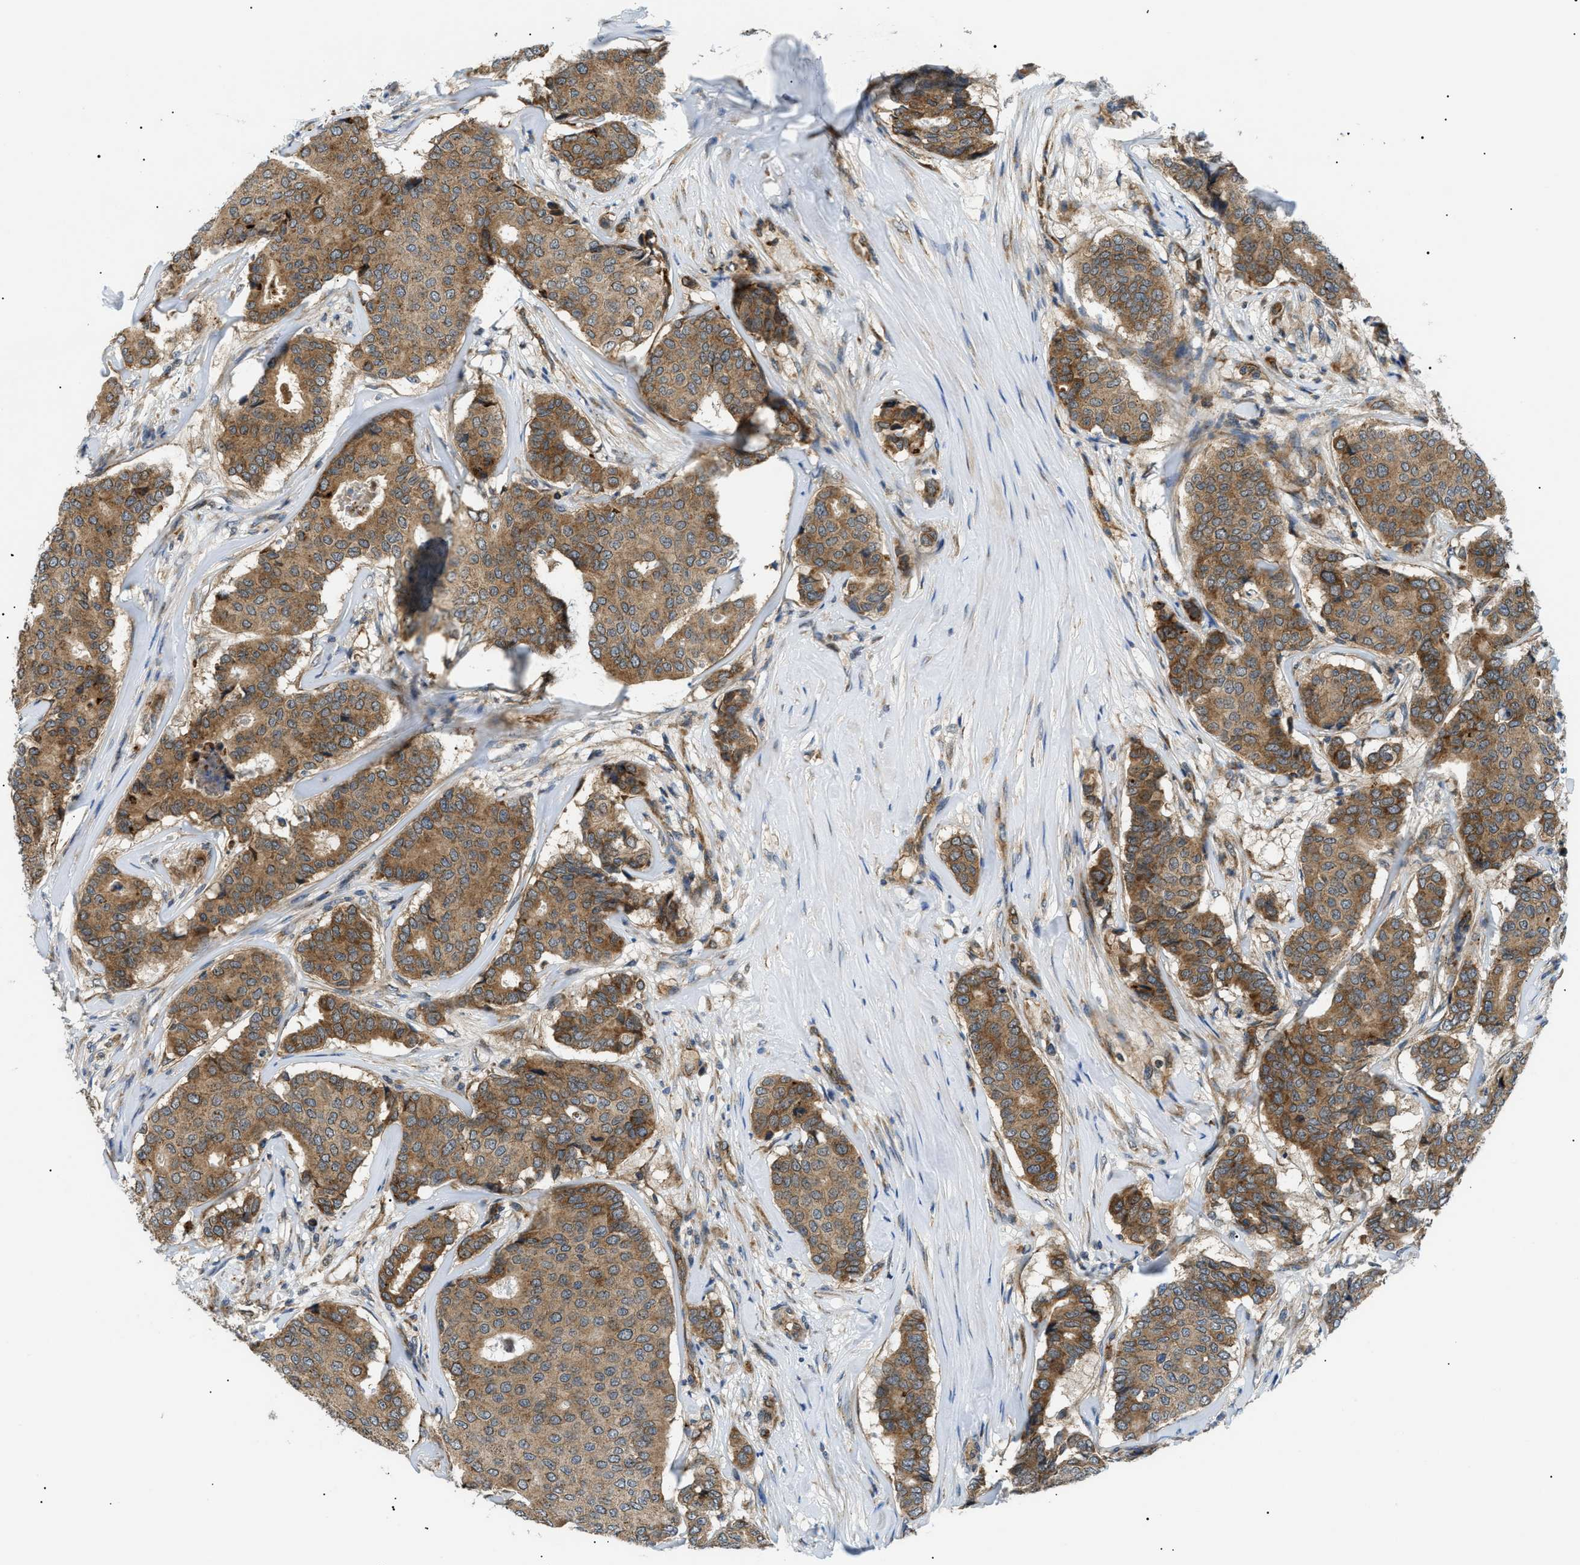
{"staining": {"intensity": "moderate", "quantity": ">75%", "location": "cytoplasmic/membranous"}, "tissue": "breast cancer", "cell_type": "Tumor cells", "image_type": "cancer", "snomed": [{"axis": "morphology", "description": "Duct carcinoma"}, {"axis": "topography", "description": "Breast"}], "caption": "Immunohistochemistry photomicrograph of neoplastic tissue: breast cancer (infiltrating ductal carcinoma) stained using IHC demonstrates medium levels of moderate protein expression localized specifically in the cytoplasmic/membranous of tumor cells, appearing as a cytoplasmic/membranous brown color.", "gene": "SRPK1", "patient": {"sex": "female", "age": 75}}